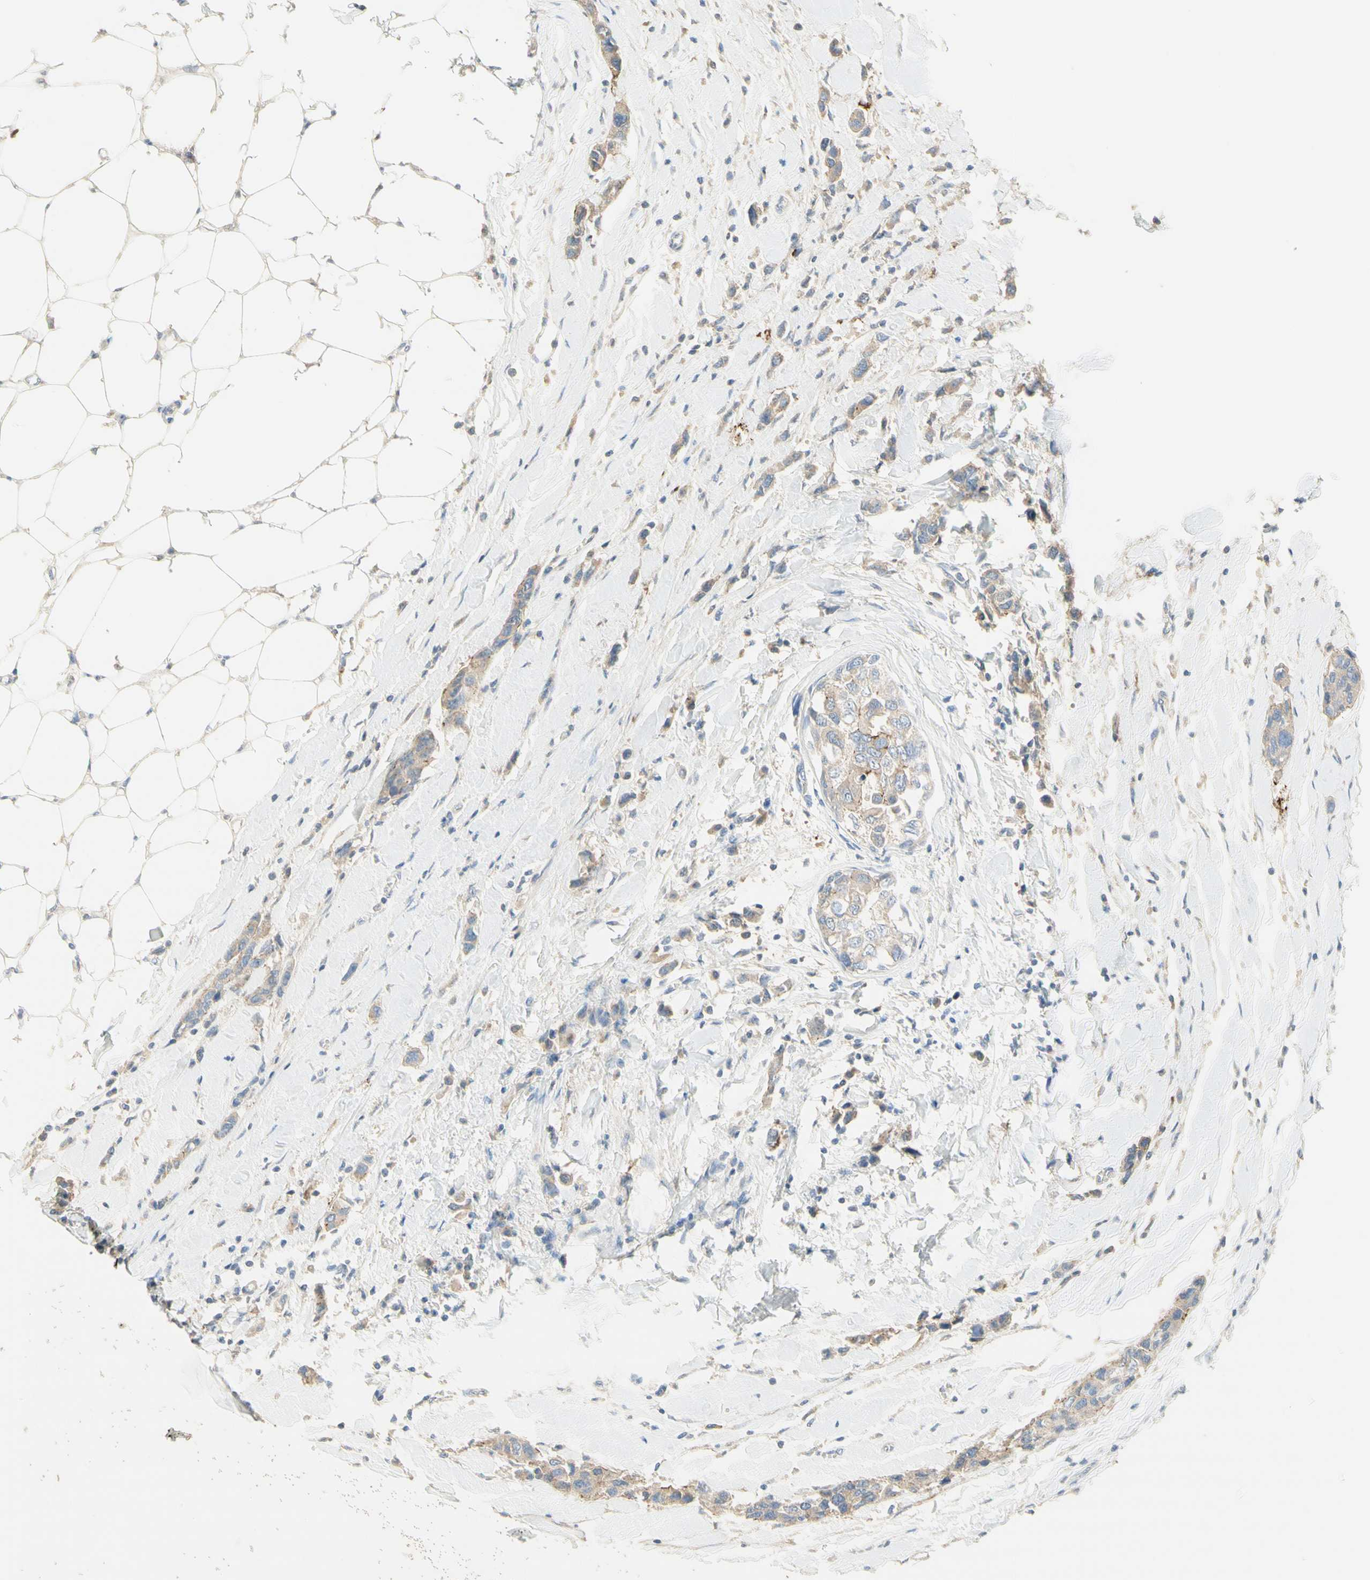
{"staining": {"intensity": "weak", "quantity": ">75%", "location": "cytoplasmic/membranous"}, "tissue": "breast cancer", "cell_type": "Tumor cells", "image_type": "cancer", "snomed": [{"axis": "morphology", "description": "Normal tissue, NOS"}, {"axis": "morphology", "description": "Duct carcinoma"}, {"axis": "topography", "description": "Breast"}], "caption": "Breast cancer was stained to show a protein in brown. There is low levels of weak cytoplasmic/membranous expression in about >75% of tumor cells.", "gene": "NECTIN4", "patient": {"sex": "female", "age": 50}}